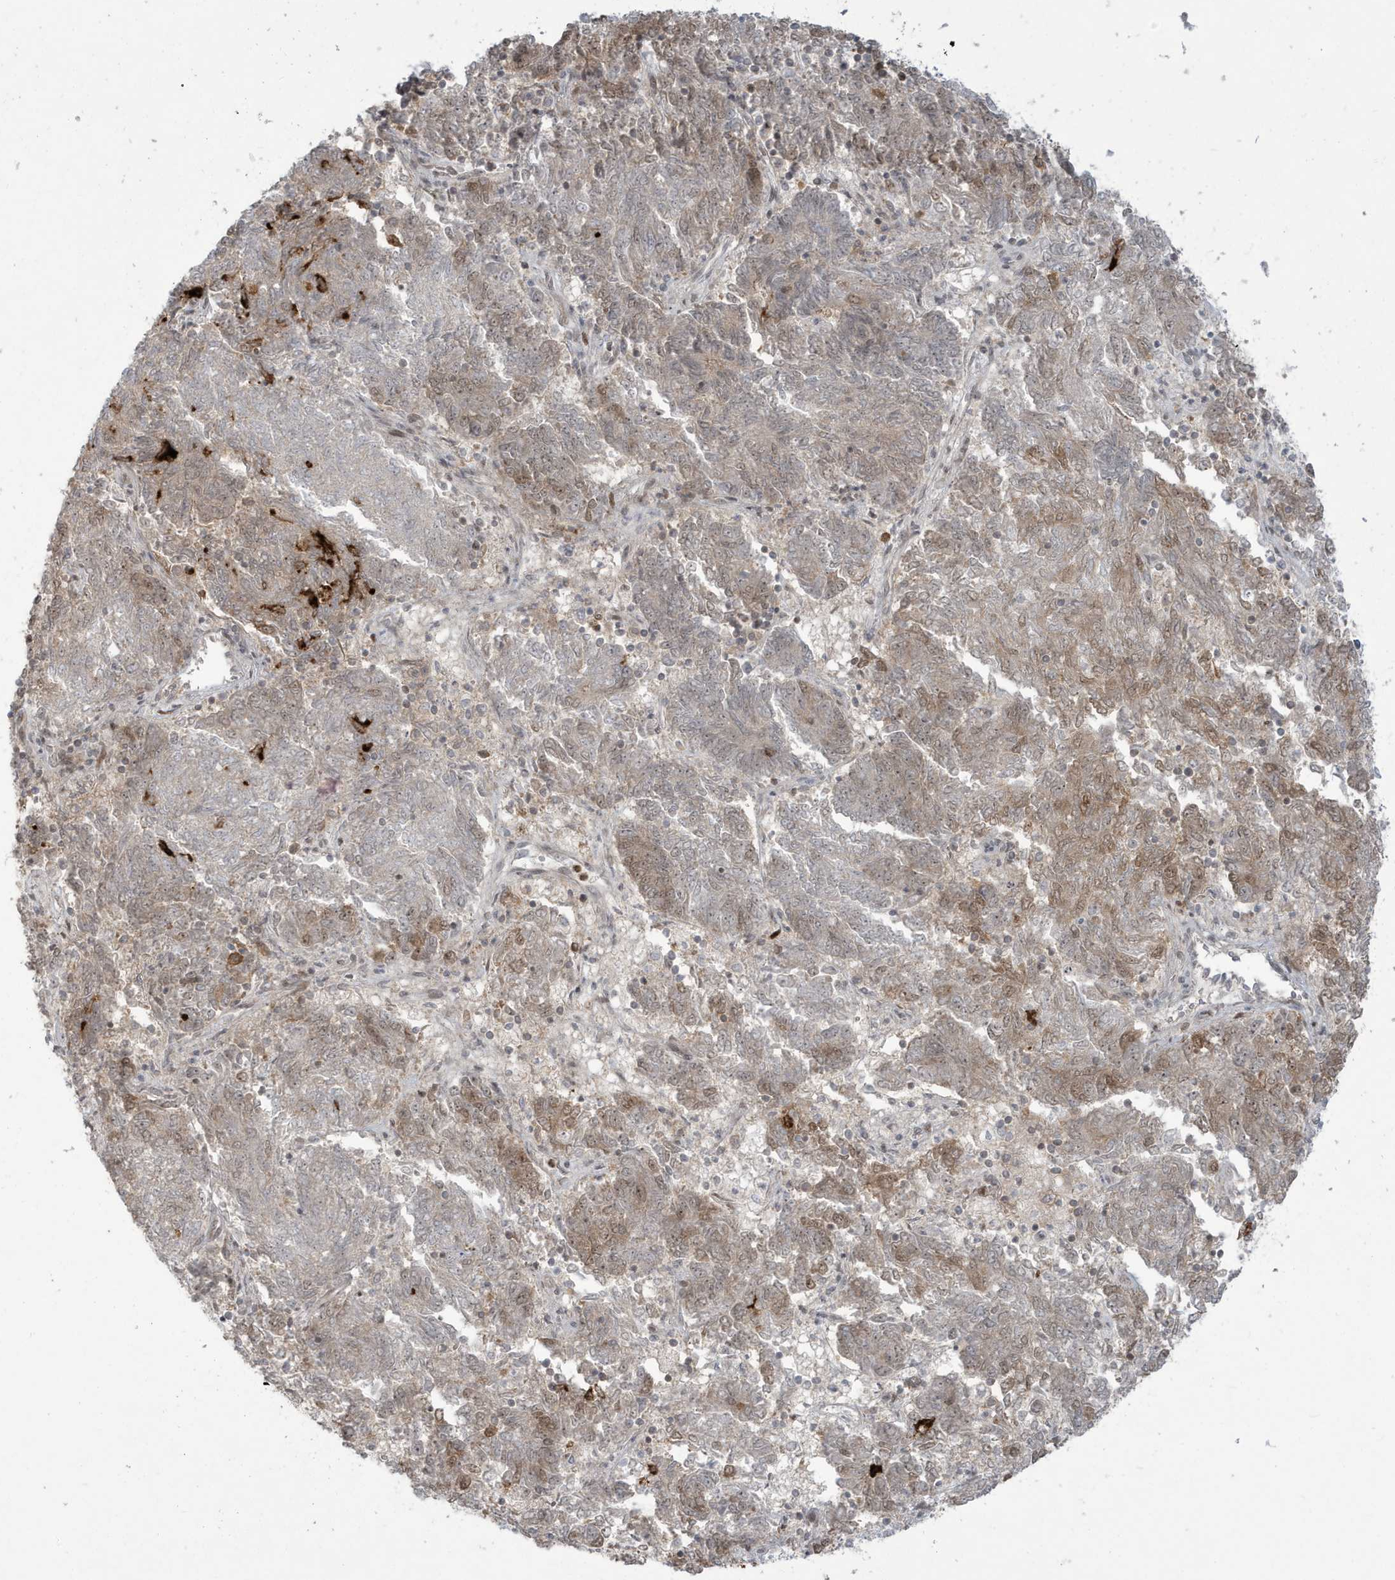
{"staining": {"intensity": "moderate", "quantity": "25%-75%", "location": "cytoplasmic/membranous,nuclear"}, "tissue": "endometrial cancer", "cell_type": "Tumor cells", "image_type": "cancer", "snomed": [{"axis": "morphology", "description": "Adenocarcinoma, NOS"}, {"axis": "topography", "description": "Endometrium"}], "caption": "Brown immunohistochemical staining in human endometrial cancer demonstrates moderate cytoplasmic/membranous and nuclear staining in approximately 25%-75% of tumor cells.", "gene": "C1orf52", "patient": {"sex": "female", "age": 80}}